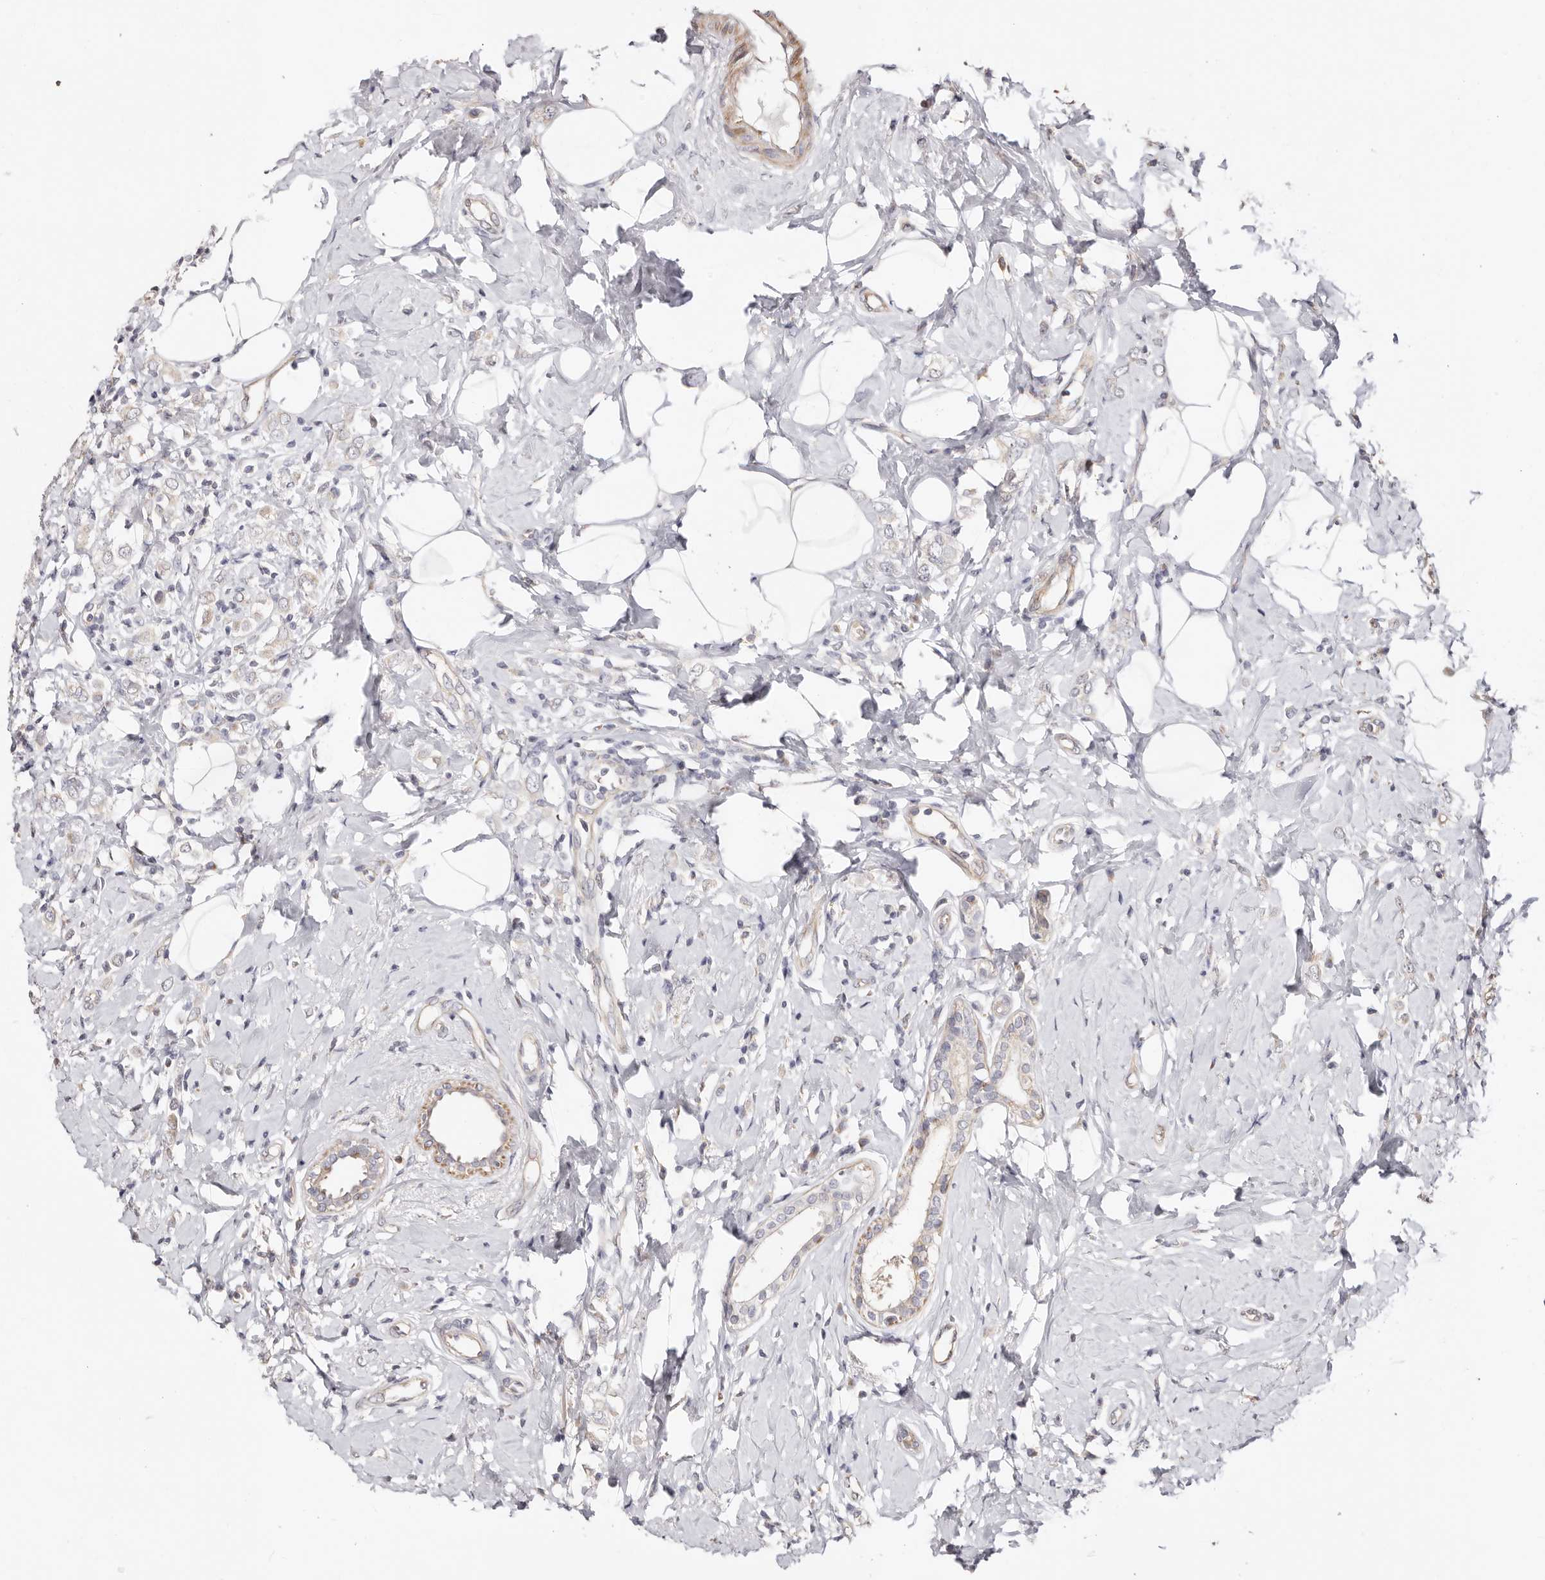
{"staining": {"intensity": "weak", "quantity": "<25%", "location": "cytoplasmic/membranous"}, "tissue": "breast cancer", "cell_type": "Tumor cells", "image_type": "cancer", "snomed": [{"axis": "morphology", "description": "Lobular carcinoma"}, {"axis": "topography", "description": "Breast"}], "caption": "A high-resolution micrograph shows IHC staining of breast cancer, which demonstrates no significant expression in tumor cells.", "gene": "MAPK1", "patient": {"sex": "female", "age": 47}}